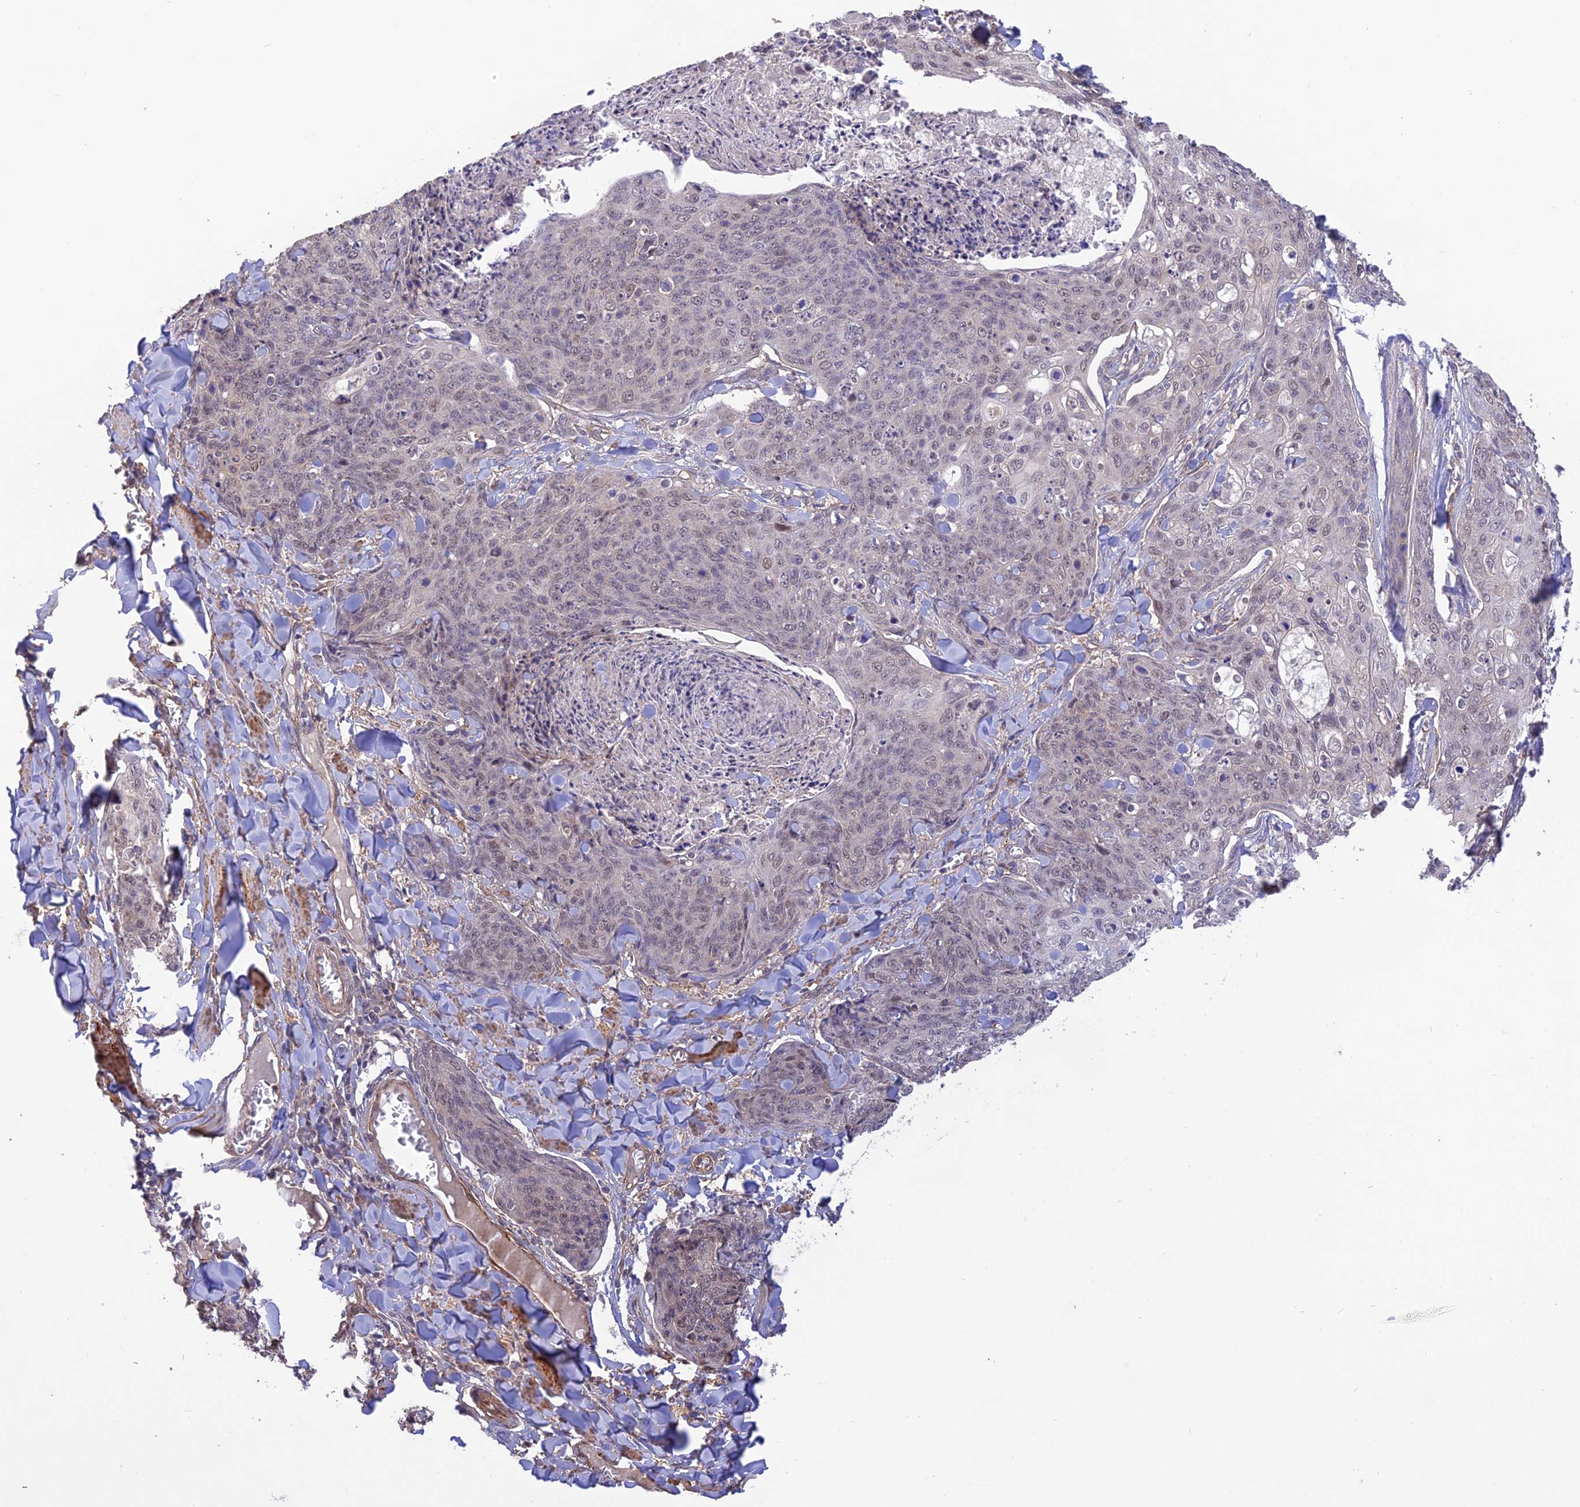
{"staining": {"intensity": "negative", "quantity": "none", "location": "none"}, "tissue": "skin cancer", "cell_type": "Tumor cells", "image_type": "cancer", "snomed": [{"axis": "morphology", "description": "Squamous cell carcinoma, NOS"}, {"axis": "topography", "description": "Skin"}, {"axis": "topography", "description": "Vulva"}], "caption": "The histopathology image shows no staining of tumor cells in squamous cell carcinoma (skin).", "gene": "PAGR1", "patient": {"sex": "female", "age": 85}}